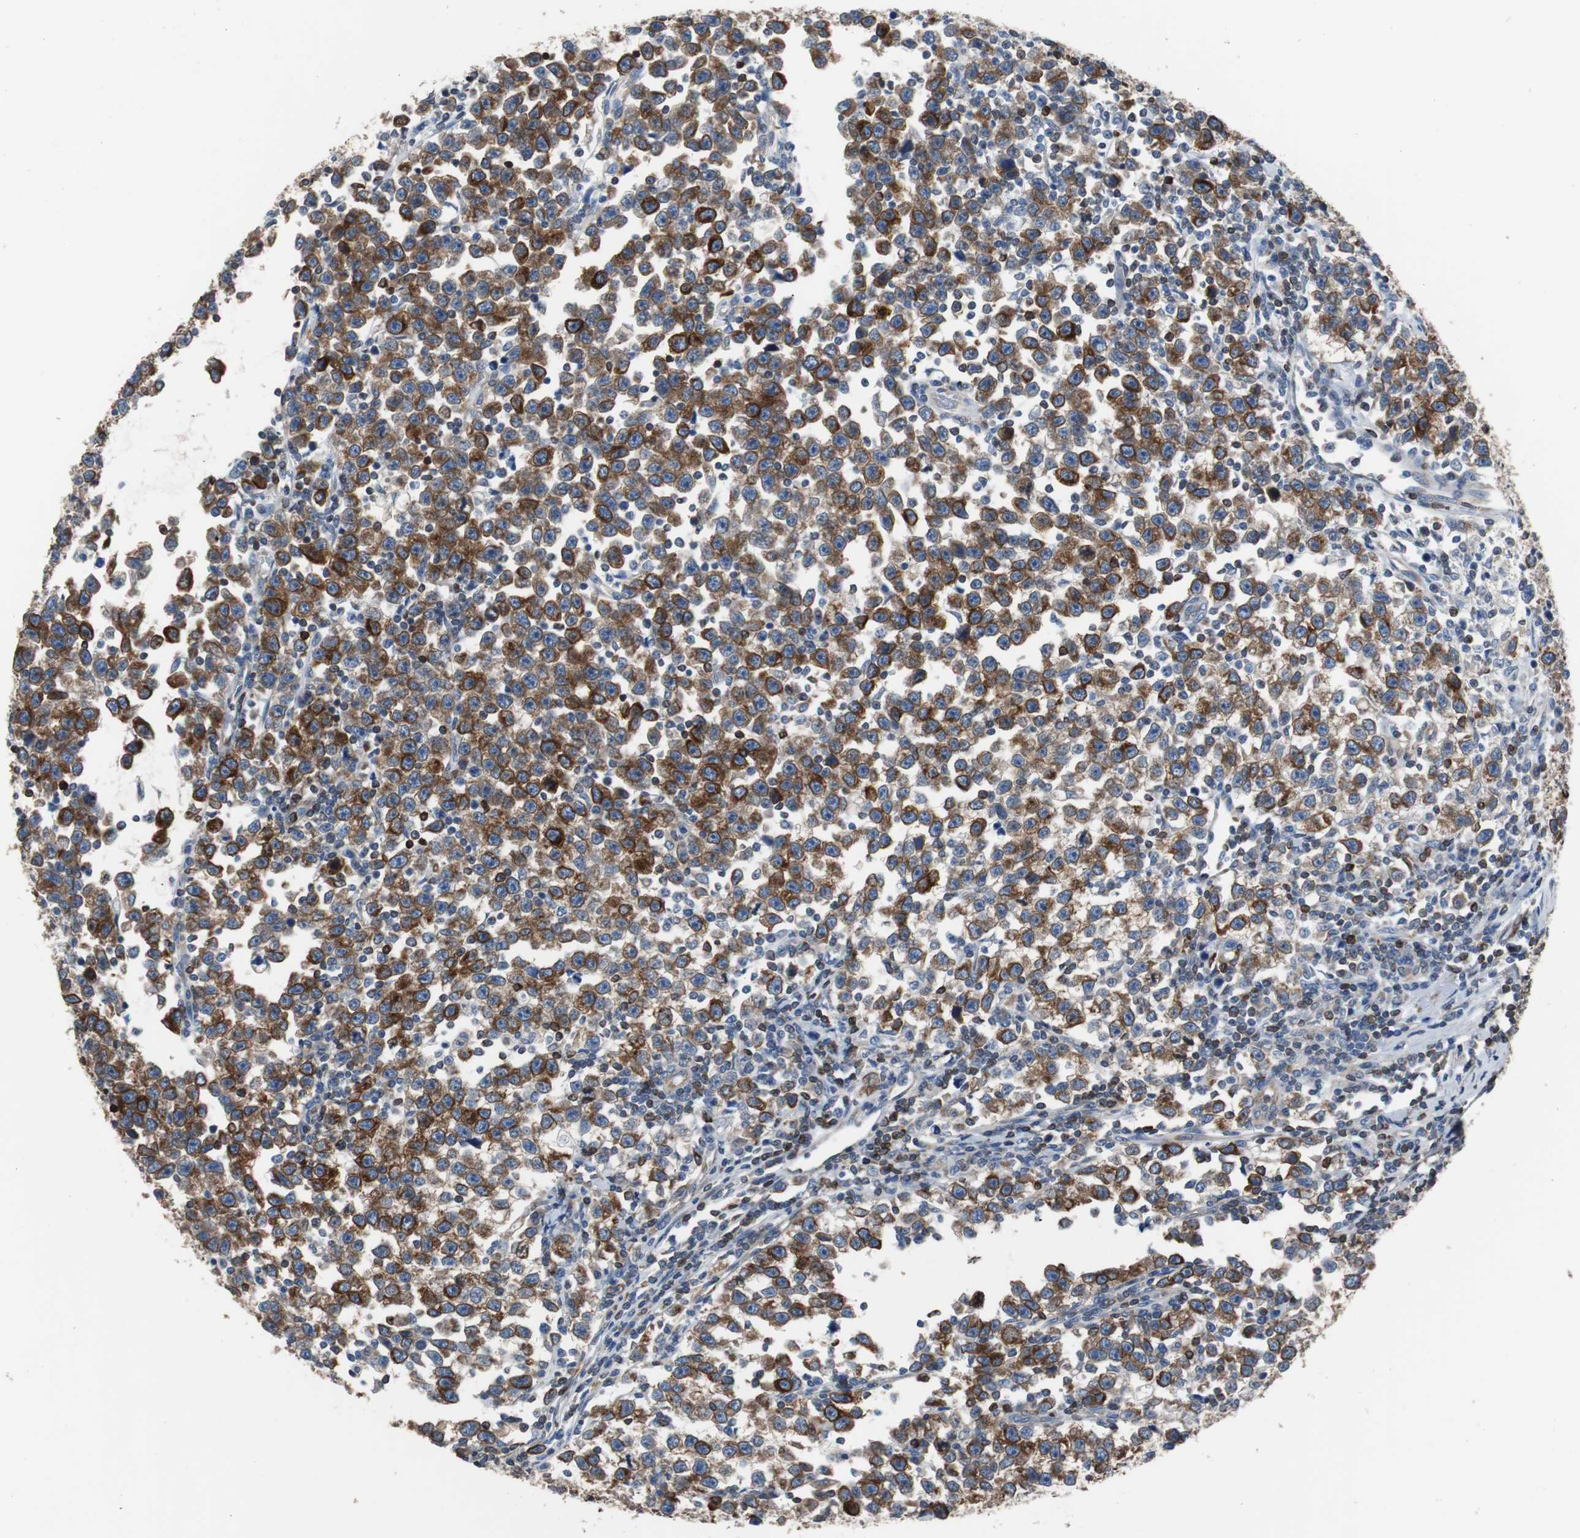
{"staining": {"intensity": "strong", "quantity": ">75%", "location": "cytoplasmic/membranous"}, "tissue": "testis cancer", "cell_type": "Tumor cells", "image_type": "cancer", "snomed": [{"axis": "morphology", "description": "Seminoma, NOS"}, {"axis": "topography", "description": "Testis"}], "caption": "Testis seminoma stained for a protein shows strong cytoplasmic/membranous positivity in tumor cells. (DAB (3,3'-diaminobenzidine) IHC, brown staining for protein, blue staining for nuclei).", "gene": "PBXIP1", "patient": {"sex": "male", "age": 43}}